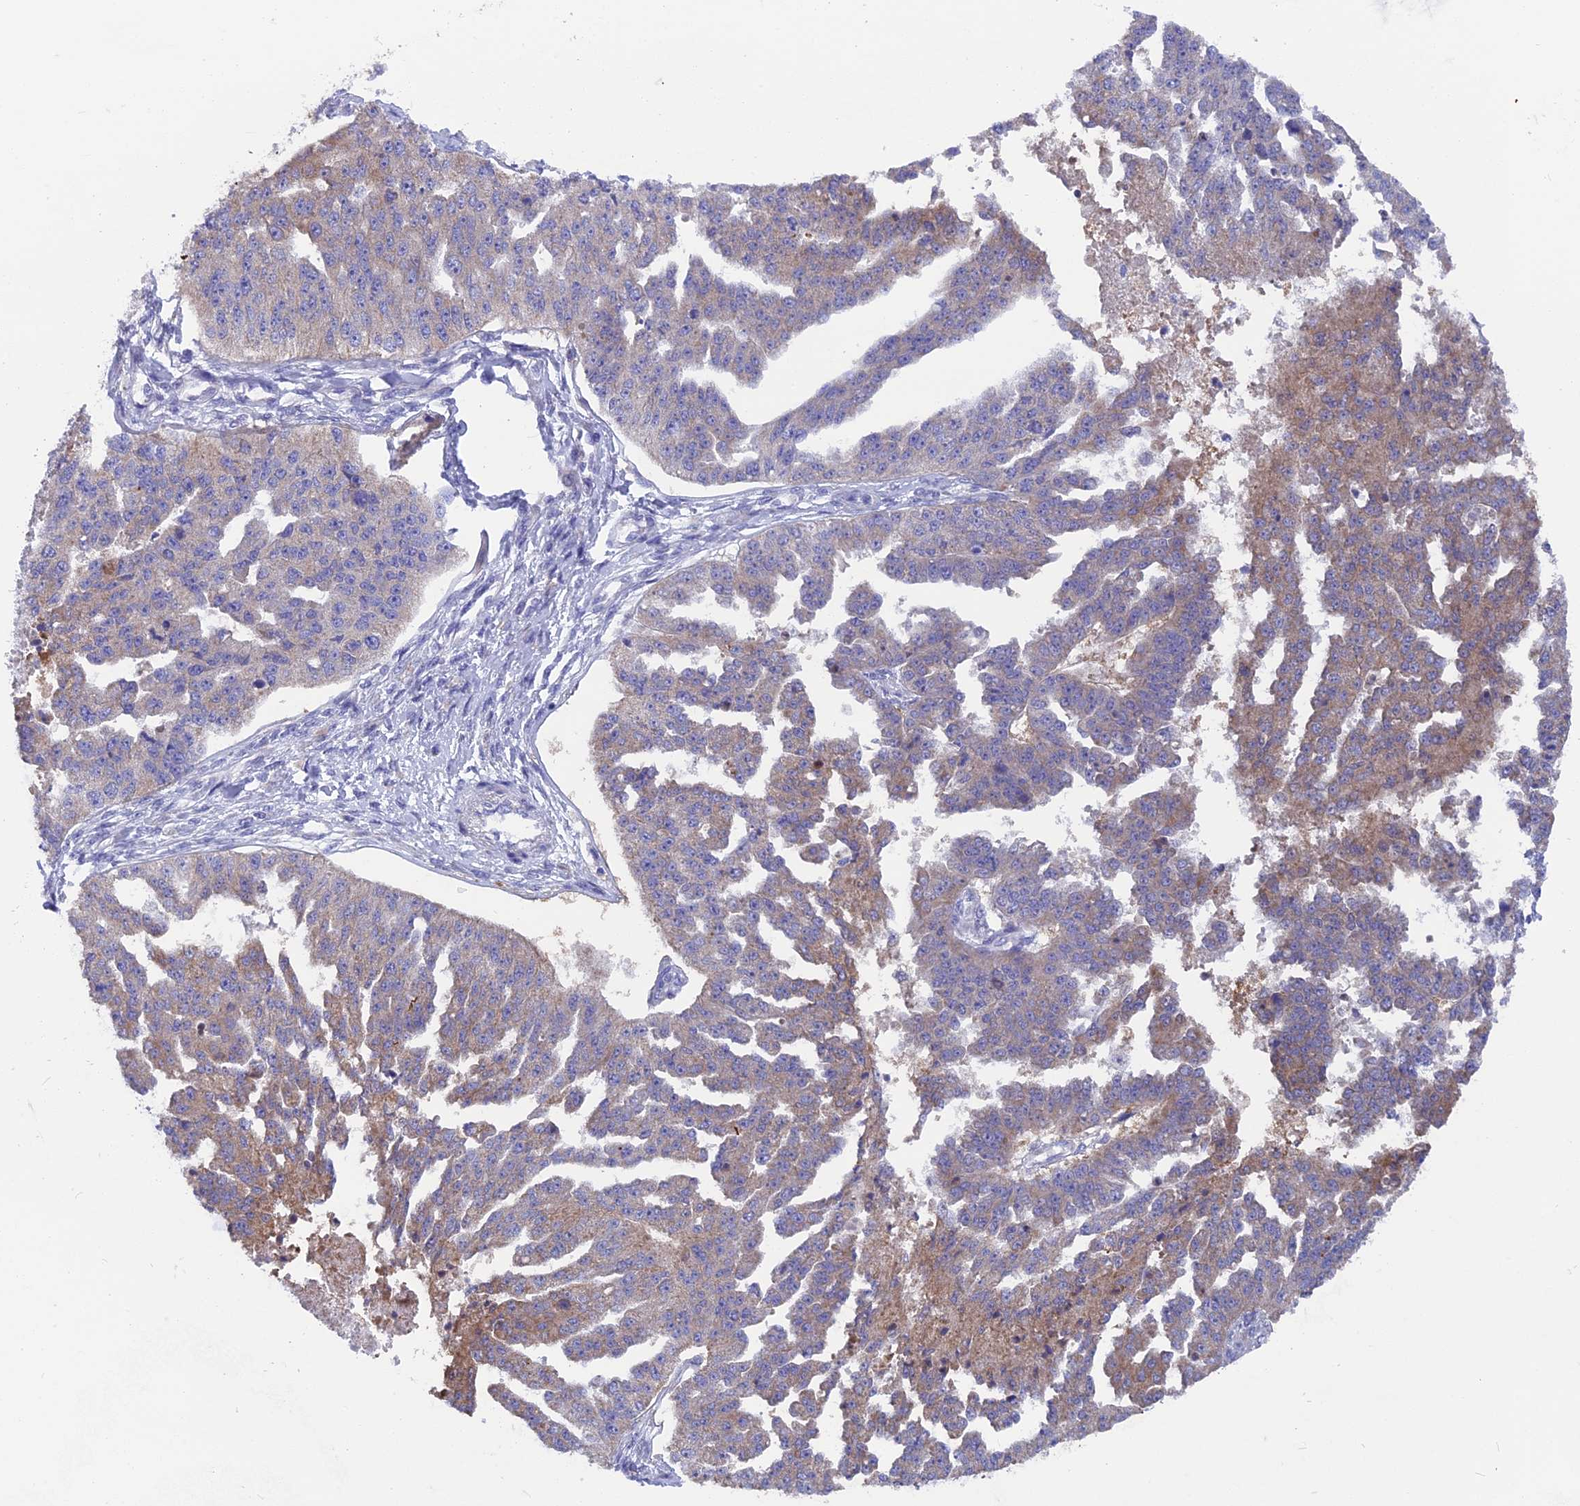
{"staining": {"intensity": "weak", "quantity": "25%-75%", "location": "cytoplasmic/membranous"}, "tissue": "ovarian cancer", "cell_type": "Tumor cells", "image_type": "cancer", "snomed": [{"axis": "morphology", "description": "Cystadenocarcinoma, serous, NOS"}, {"axis": "topography", "description": "Ovary"}], "caption": "Human ovarian cancer stained with a protein marker displays weak staining in tumor cells.", "gene": "AK4", "patient": {"sex": "female", "age": 58}}